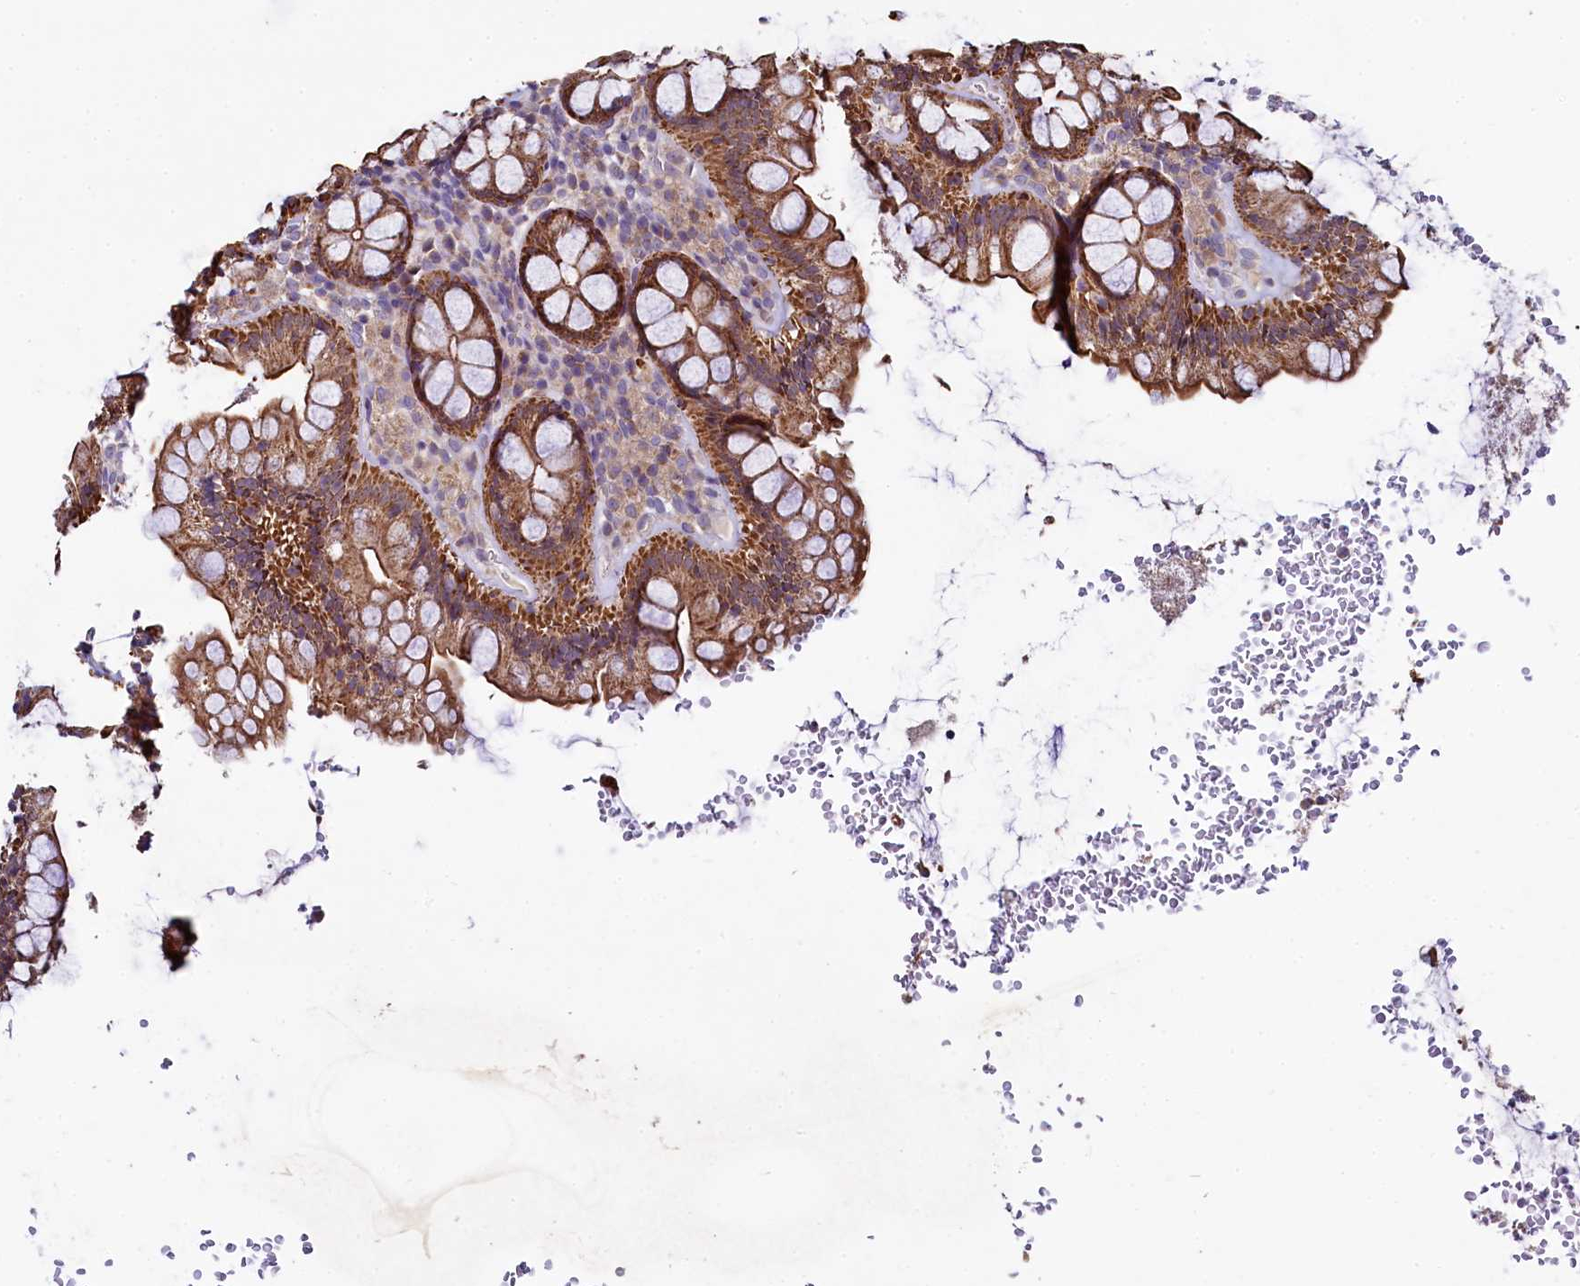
{"staining": {"intensity": "strong", "quantity": ">75%", "location": "cytoplasmic/membranous"}, "tissue": "rectum", "cell_type": "Glandular cells", "image_type": "normal", "snomed": [{"axis": "morphology", "description": "Normal tissue, NOS"}, {"axis": "topography", "description": "Rectum"}], "caption": "Unremarkable rectum displays strong cytoplasmic/membranous positivity in approximately >75% of glandular cells, visualized by immunohistochemistry.", "gene": "MRPL57", "patient": {"sex": "male", "age": 83}}